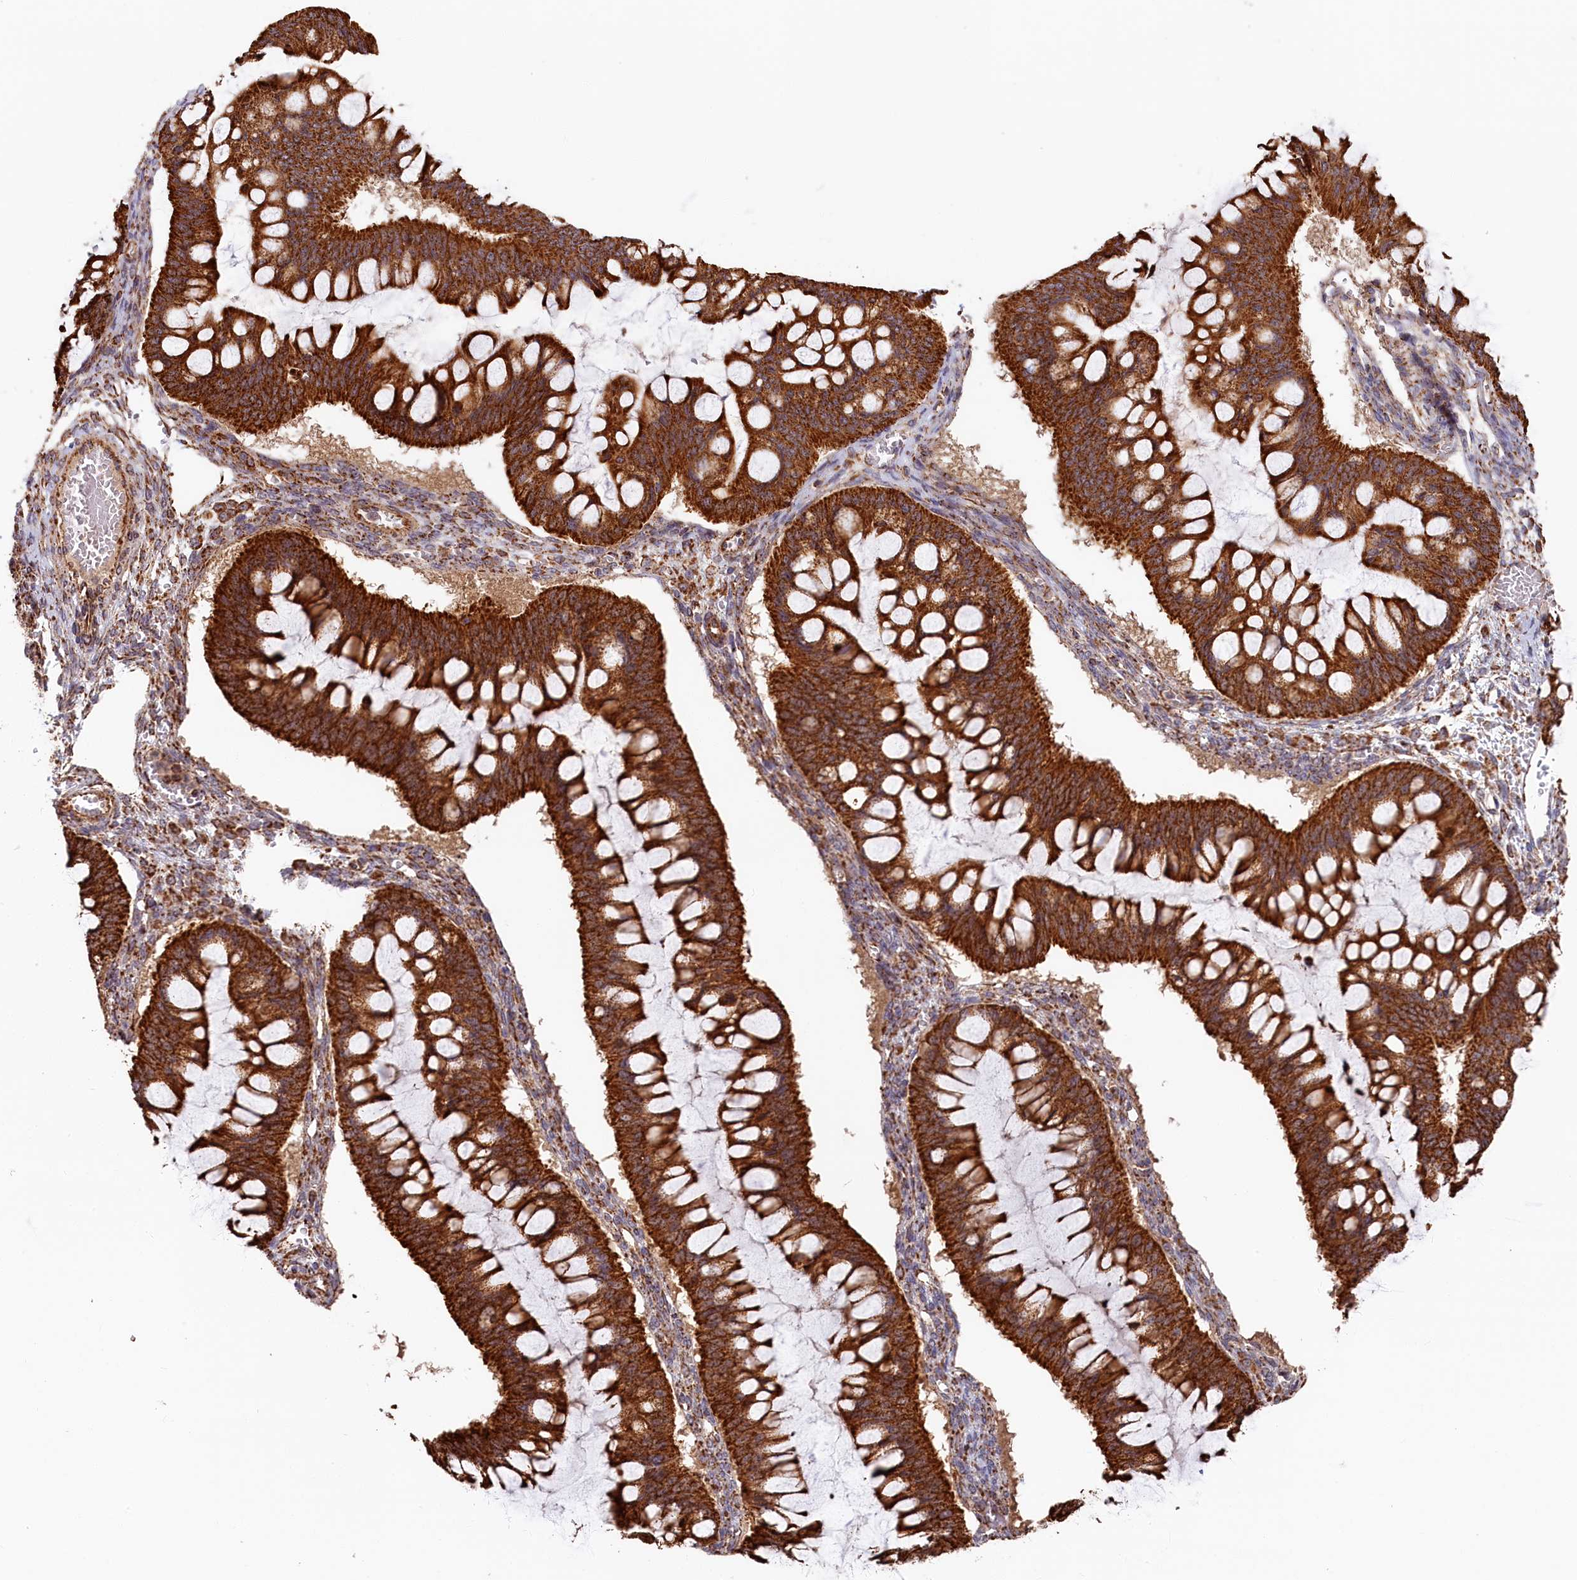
{"staining": {"intensity": "strong", "quantity": ">75%", "location": "cytoplasmic/membranous"}, "tissue": "ovarian cancer", "cell_type": "Tumor cells", "image_type": "cancer", "snomed": [{"axis": "morphology", "description": "Cystadenocarcinoma, mucinous, NOS"}, {"axis": "topography", "description": "Ovary"}], "caption": "Immunohistochemistry (IHC) micrograph of neoplastic tissue: human ovarian cancer (mucinous cystadenocarcinoma) stained using immunohistochemistry displays high levels of strong protein expression localized specifically in the cytoplasmic/membranous of tumor cells, appearing as a cytoplasmic/membranous brown color.", "gene": "MACROD1", "patient": {"sex": "female", "age": 73}}